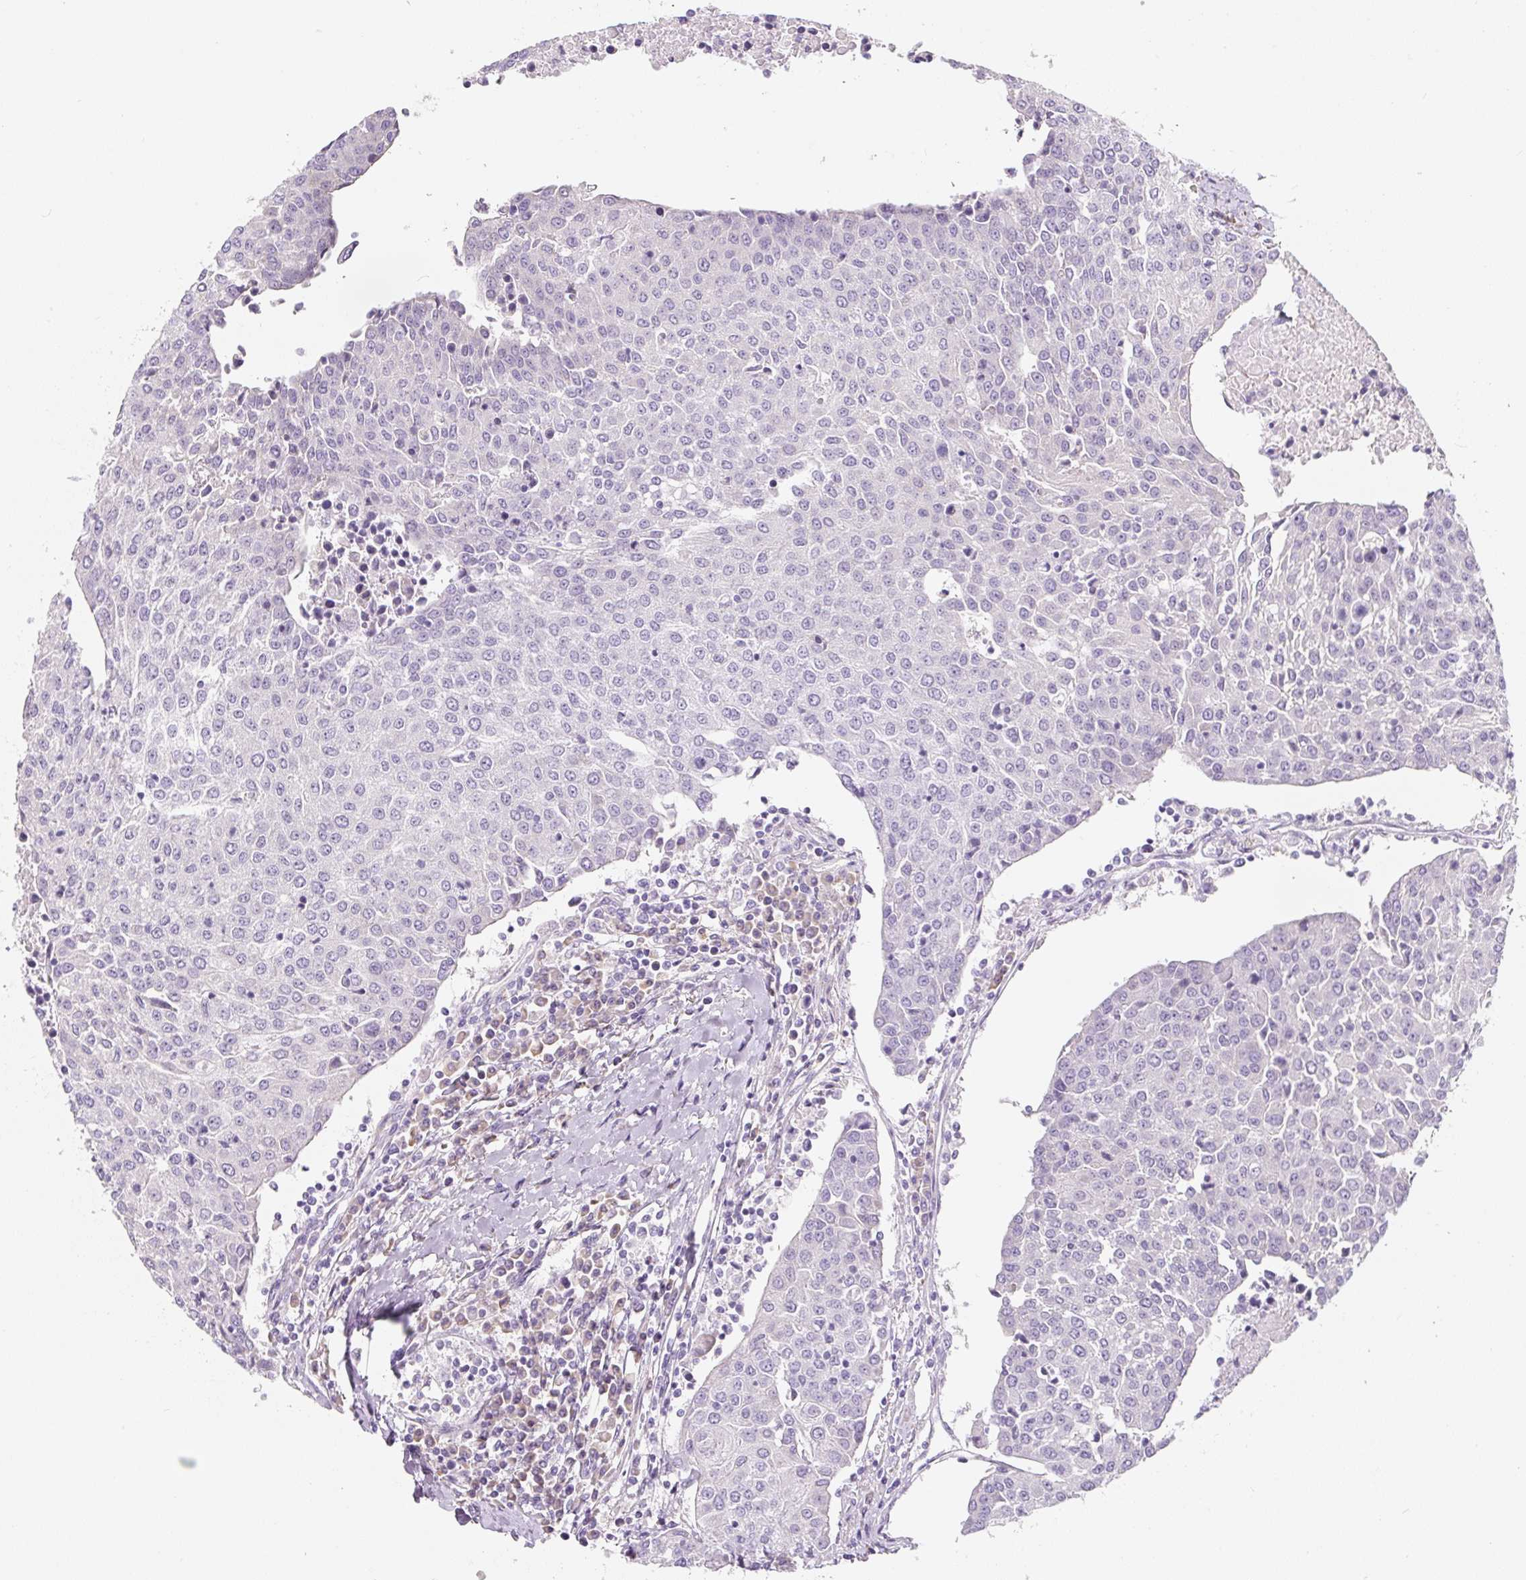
{"staining": {"intensity": "negative", "quantity": "none", "location": "none"}, "tissue": "urothelial cancer", "cell_type": "Tumor cells", "image_type": "cancer", "snomed": [{"axis": "morphology", "description": "Urothelial carcinoma, High grade"}, {"axis": "topography", "description": "Urinary bladder"}], "caption": "Immunohistochemistry of urothelial cancer reveals no positivity in tumor cells.", "gene": "PWWP3B", "patient": {"sex": "female", "age": 85}}